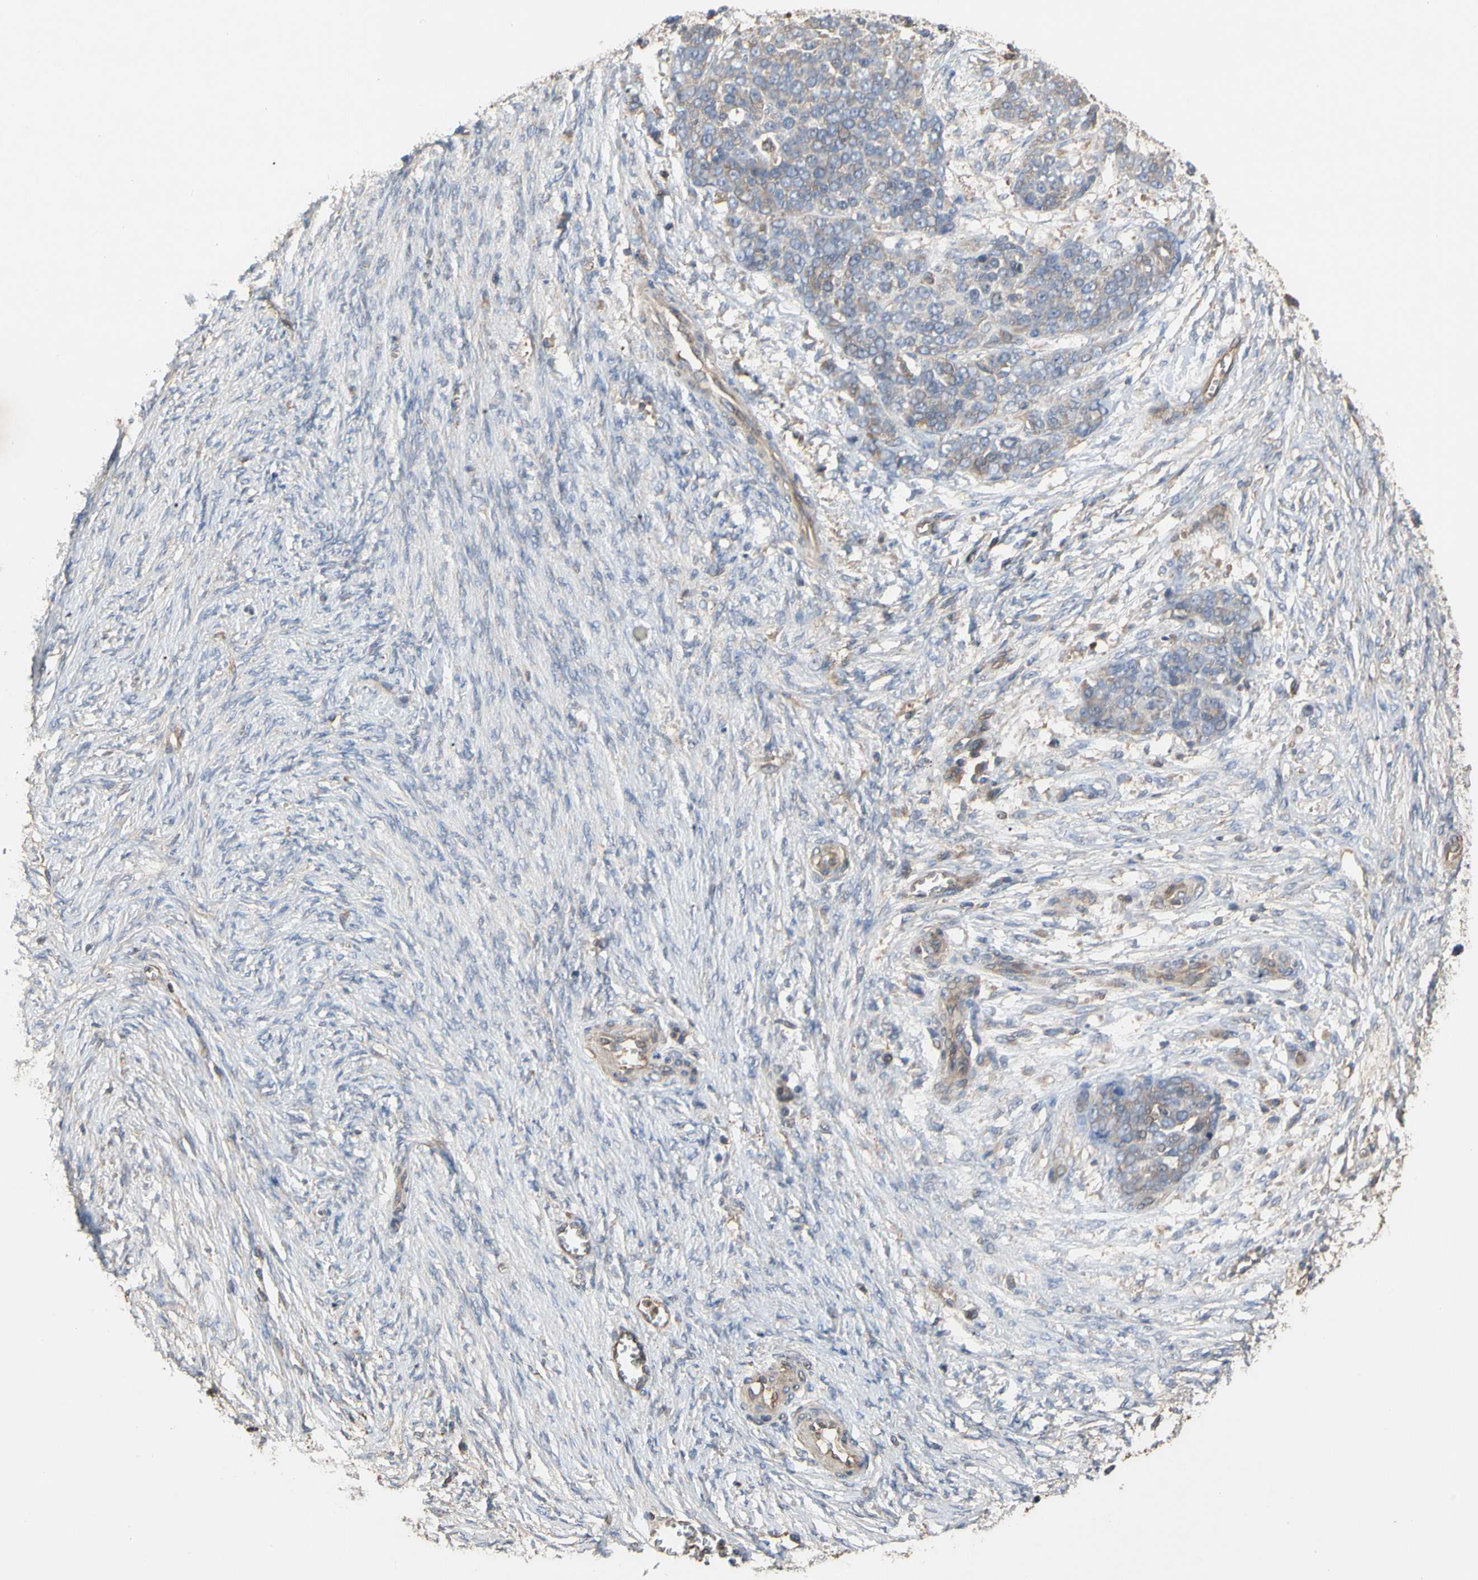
{"staining": {"intensity": "weak", "quantity": "<25%", "location": "cytoplasmic/membranous"}, "tissue": "ovarian cancer", "cell_type": "Tumor cells", "image_type": "cancer", "snomed": [{"axis": "morphology", "description": "Cystadenocarcinoma, serous, NOS"}, {"axis": "topography", "description": "Ovary"}], "caption": "IHC micrograph of serous cystadenocarcinoma (ovarian) stained for a protein (brown), which shows no staining in tumor cells. (Brightfield microscopy of DAB immunohistochemistry at high magnification).", "gene": "PDZK1", "patient": {"sex": "female", "age": 44}}